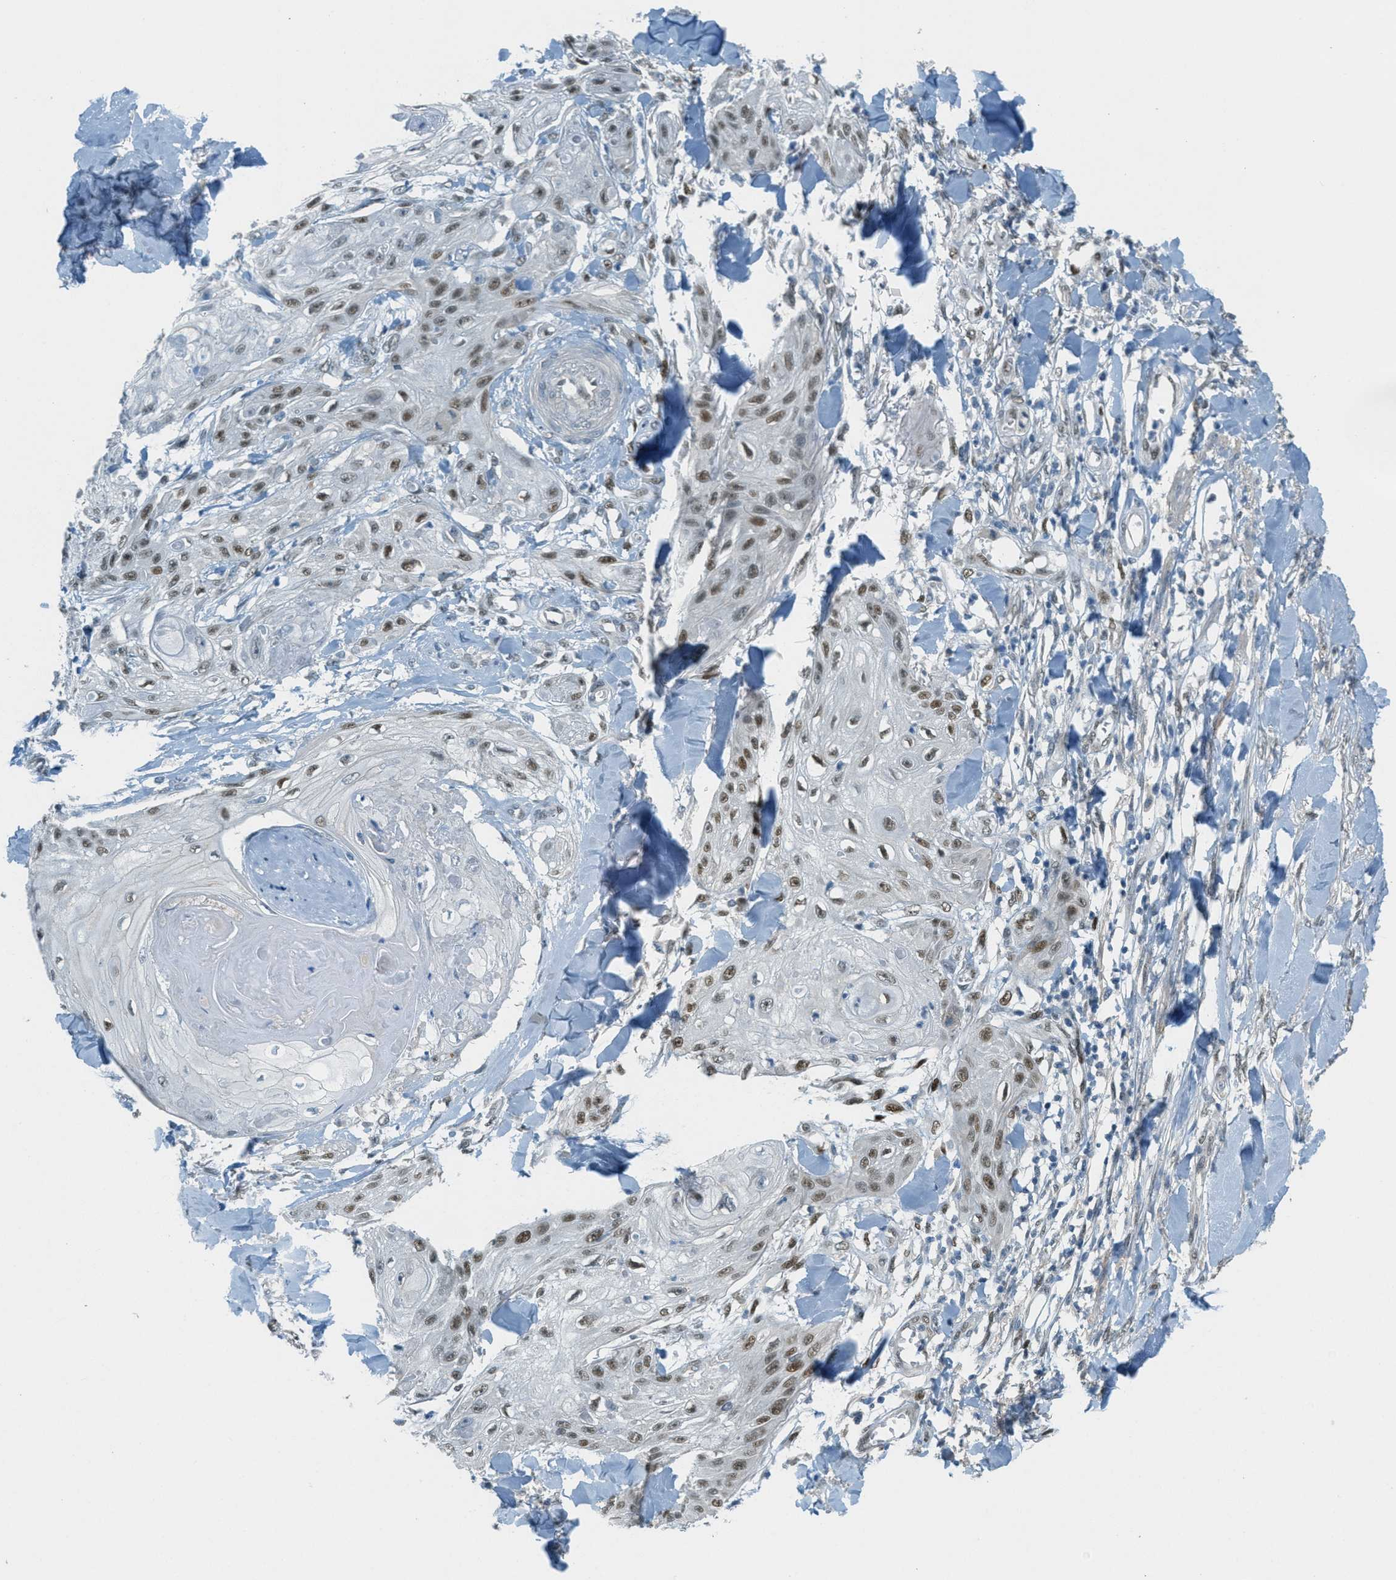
{"staining": {"intensity": "moderate", "quantity": ">75%", "location": "nuclear"}, "tissue": "skin cancer", "cell_type": "Tumor cells", "image_type": "cancer", "snomed": [{"axis": "morphology", "description": "Squamous cell carcinoma, NOS"}, {"axis": "topography", "description": "Skin"}], "caption": "Squamous cell carcinoma (skin) was stained to show a protein in brown. There is medium levels of moderate nuclear staining in approximately >75% of tumor cells.", "gene": "TCF3", "patient": {"sex": "male", "age": 74}}